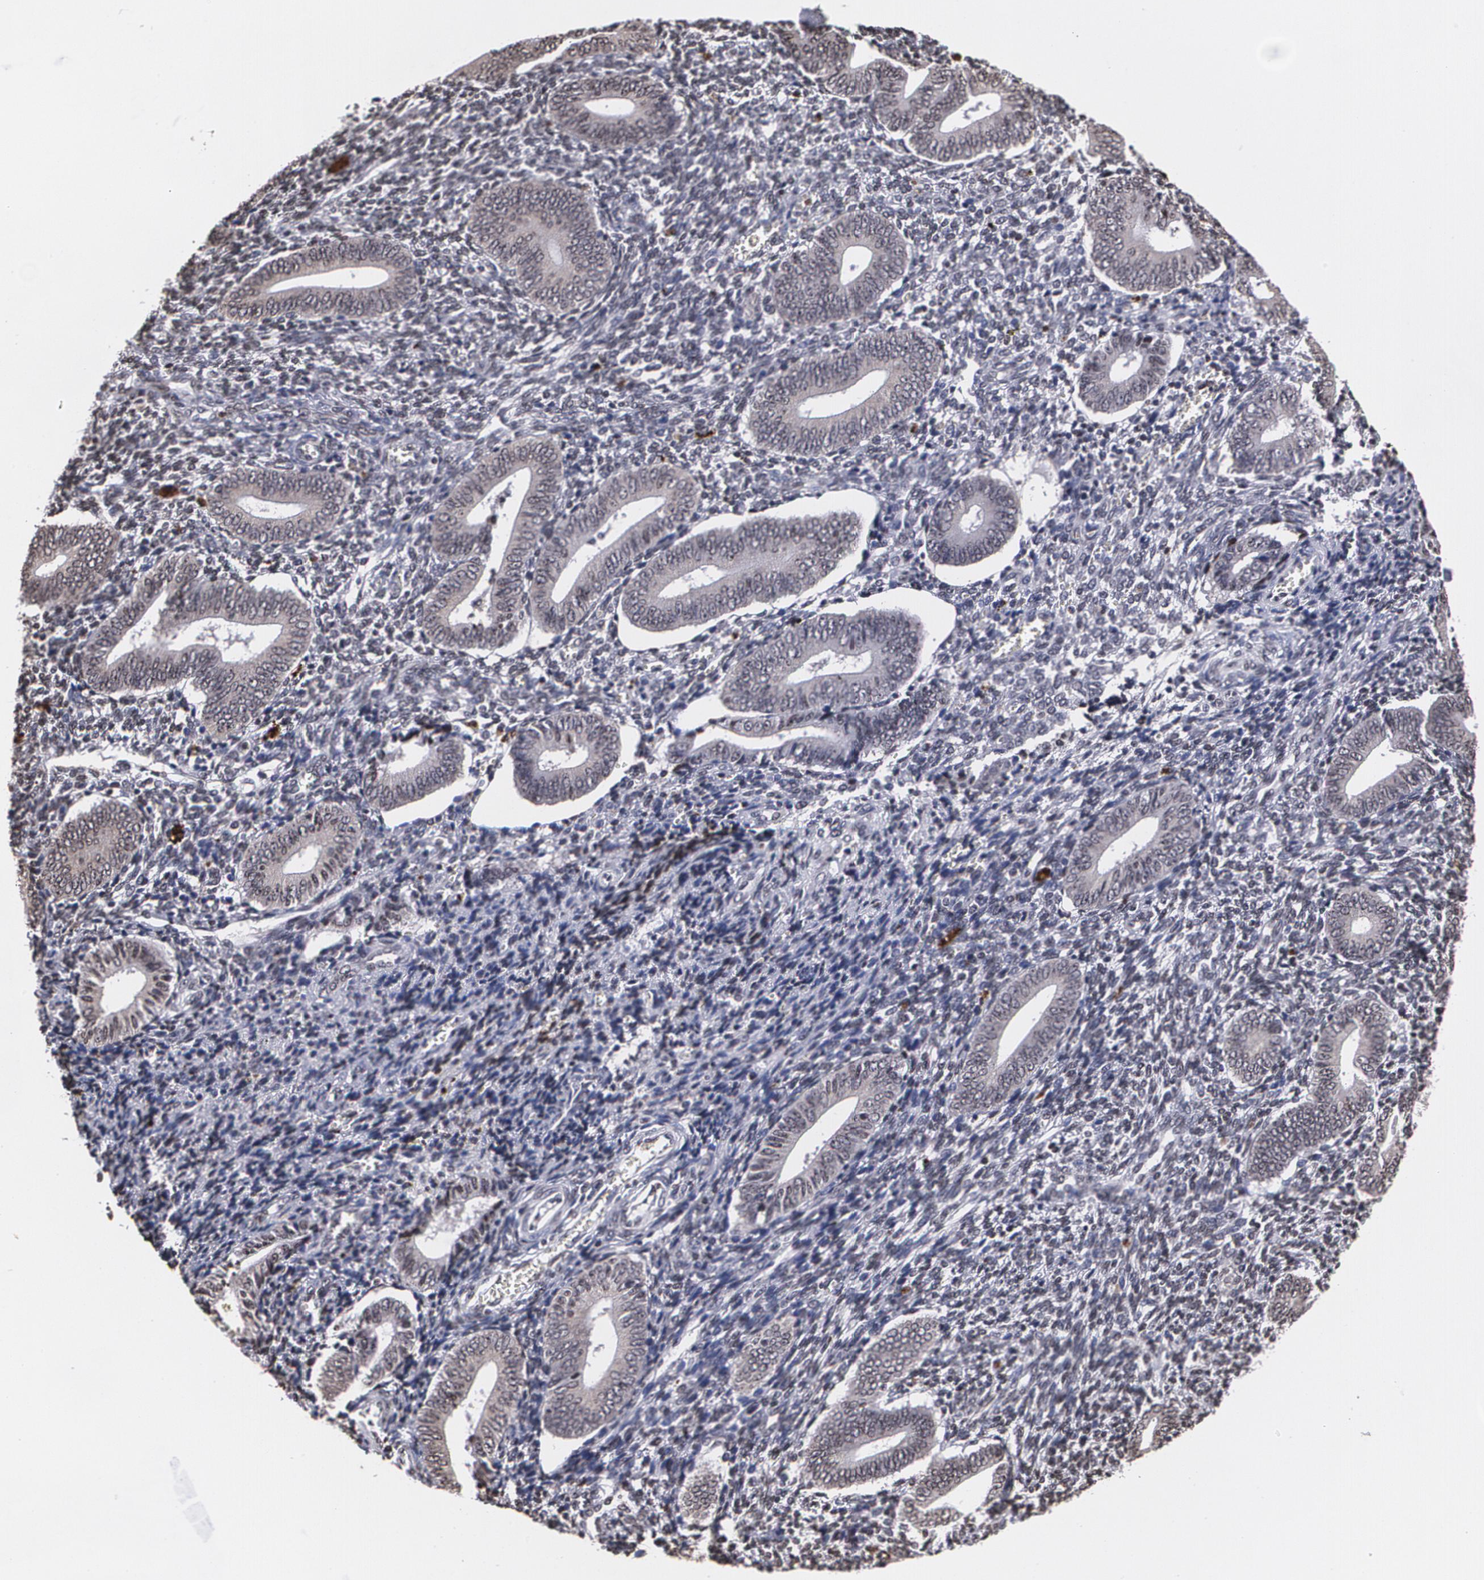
{"staining": {"intensity": "negative", "quantity": "none", "location": "none"}, "tissue": "endometrium", "cell_type": "Cells in endometrial stroma", "image_type": "normal", "snomed": [{"axis": "morphology", "description": "Normal tissue, NOS"}, {"axis": "topography", "description": "Uterus"}, {"axis": "topography", "description": "Endometrium"}], "caption": "Human endometrium stained for a protein using immunohistochemistry (IHC) exhibits no positivity in cells in endometrial stroma.", "gene": "MVP", "patient": {"sex": "female", "age": 33}}